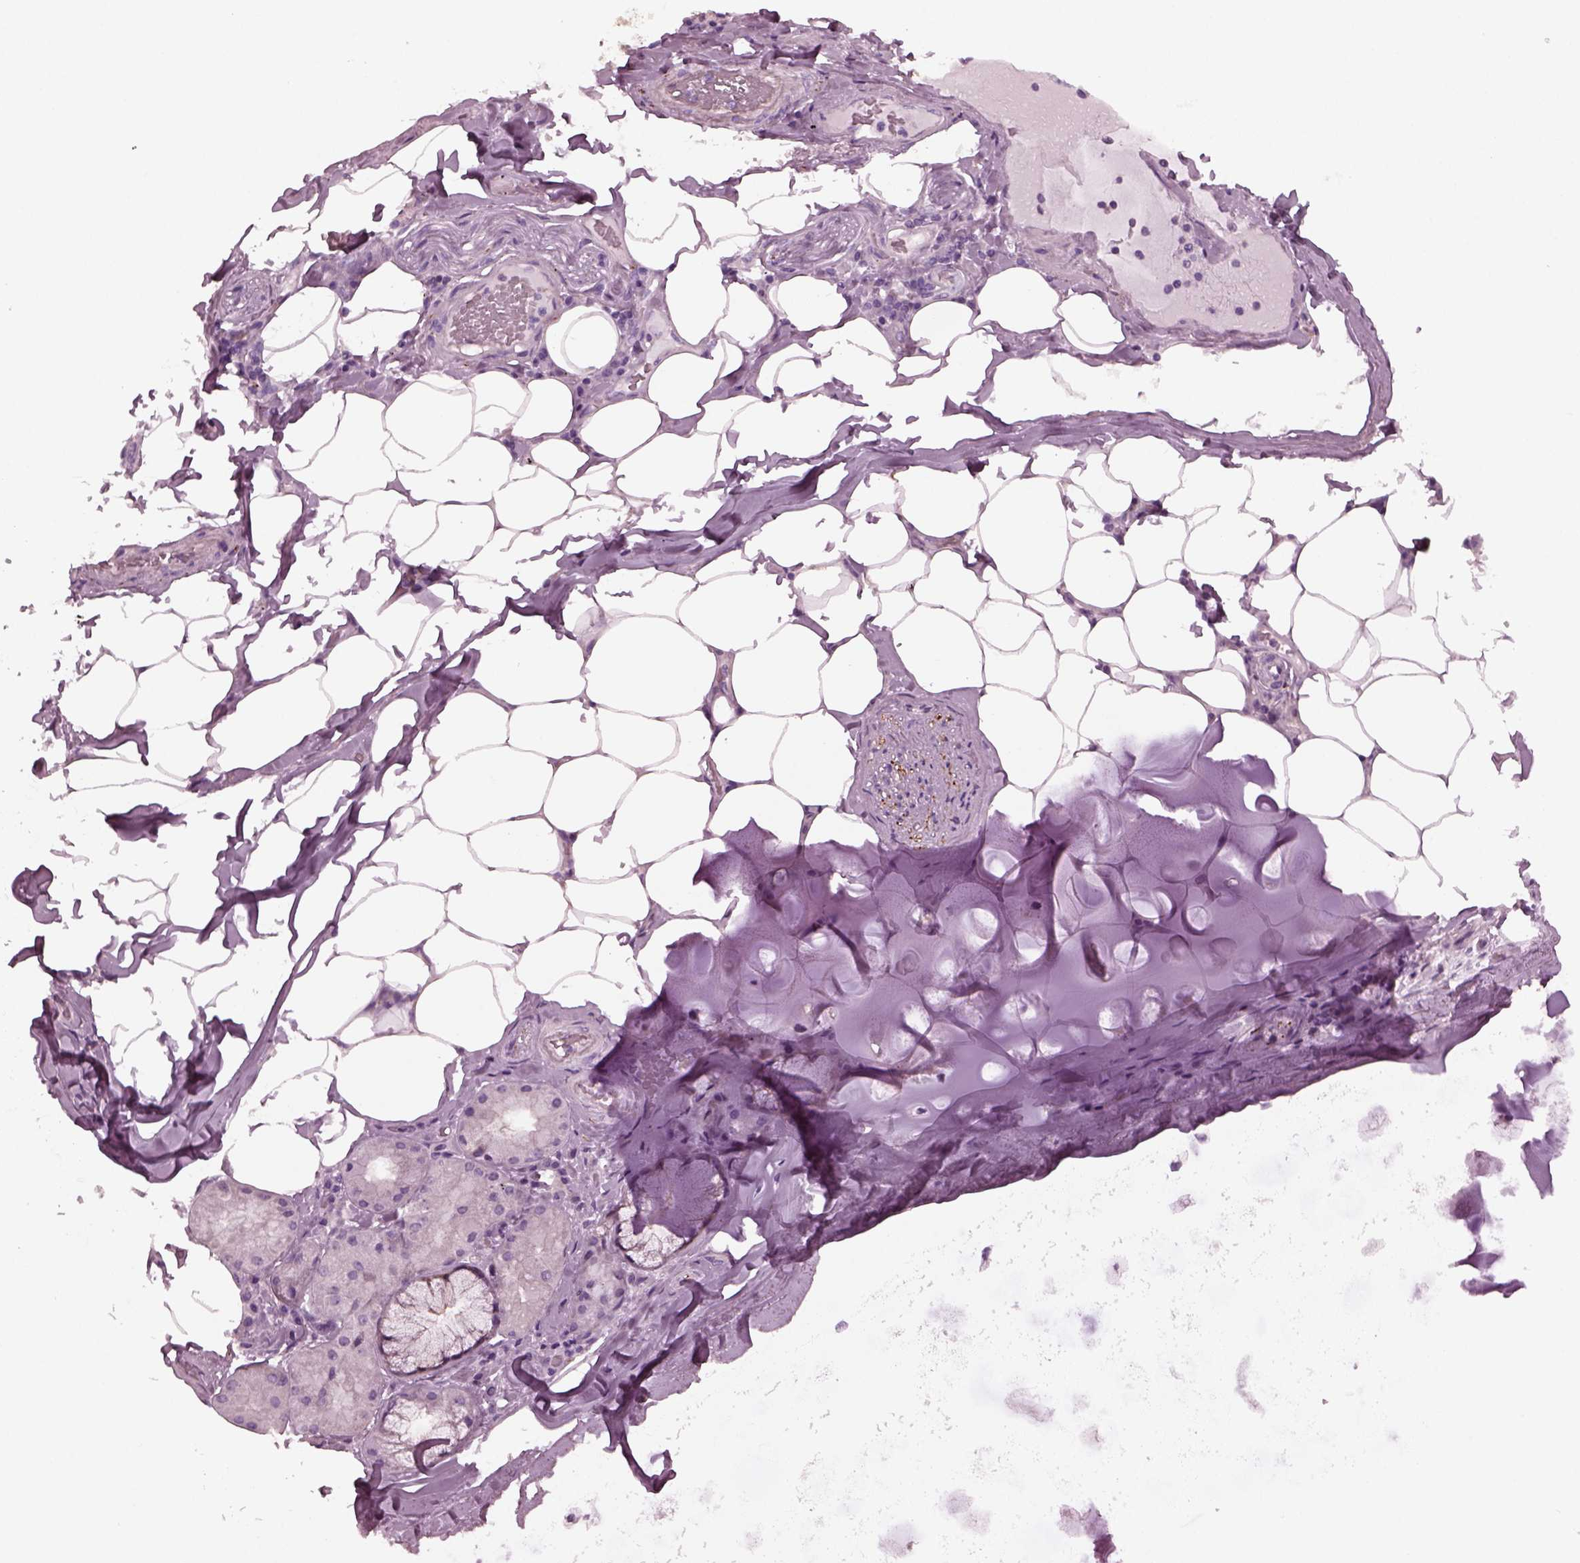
{"staining": {"intensity": "negative", "quantity": "none", "location": "none"}, "tissue": "adipose tissue", "cell_type": "Adipocytes", "image_type": "normal", "snomed": [{"axis": "morphology", "description": "Normal tissue, NOS"}, {"axis": "topography", "description": "Bronchus"}, {"axis": "topography", "description": "Lung"}], "caption": "Histopathology image shows no protein expression in adipocytes of benign adipose tissue.", "gene": "GDF11", "patient": {"sex": "female", "age": 57}}